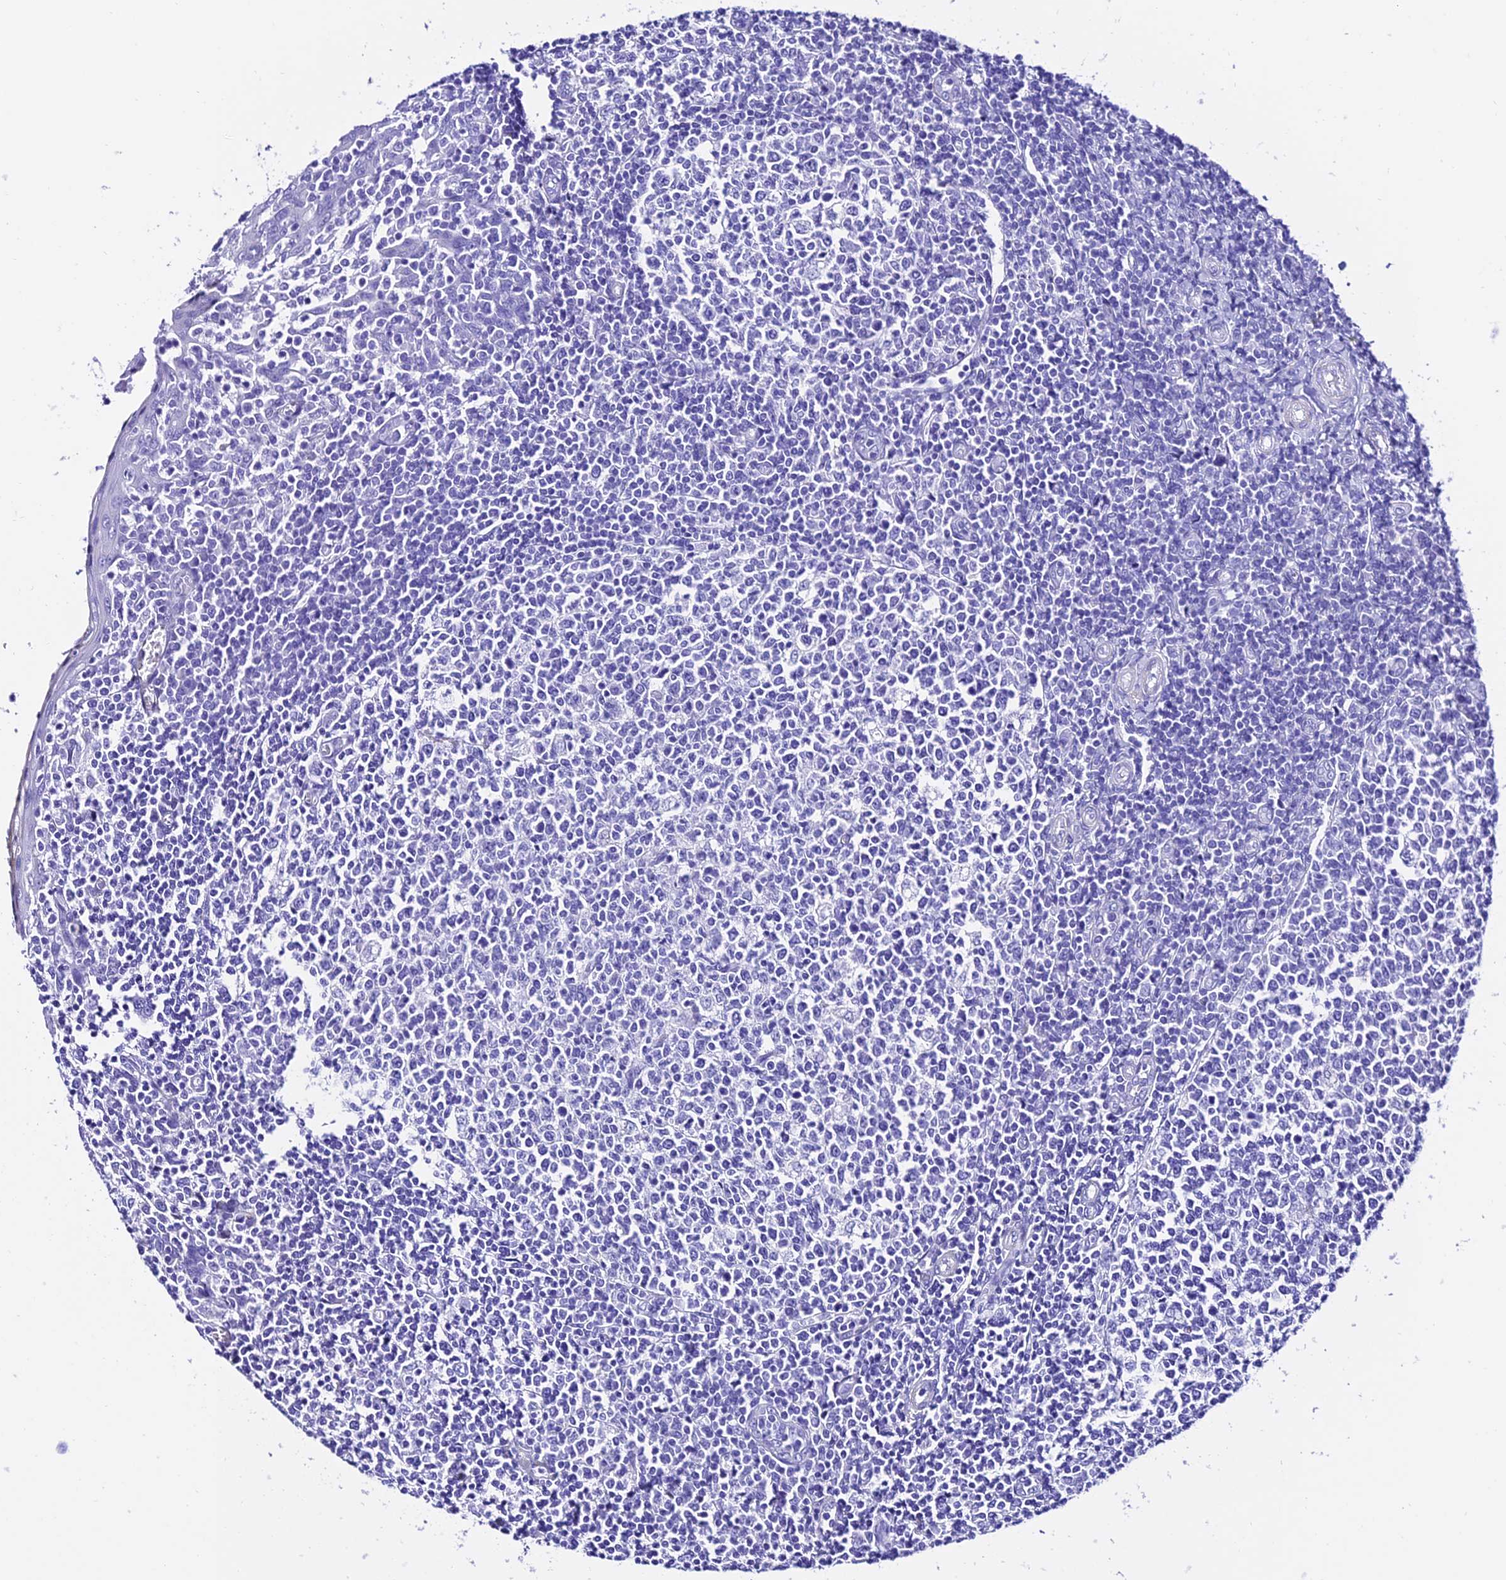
{"staining": {"intensity": "negative", "quantity": "none", "location": "none"}, "tissue": "tonsil", "cell_type": "Germinal center cells", "image_type": "normal", "snomed": [{"axis": "morphology", "description": "Normal tissue, NOS"}, {"axis": "topography", "description": "Tonsil"}], "caption": "This micrograph is of unremarkable tonsil stained with IHC to label a protein in brown with the nuclei are counter-stained blue. There is no expression in germinal center cells. Brightfield microscopy of IHC stained with DAB (3,3'-diaminobenzidine) (brown) and hematoxylin (blue), captured at high magnification.", "gene": "TRMT44", "patient": {"sex": "female", "age": 19}}